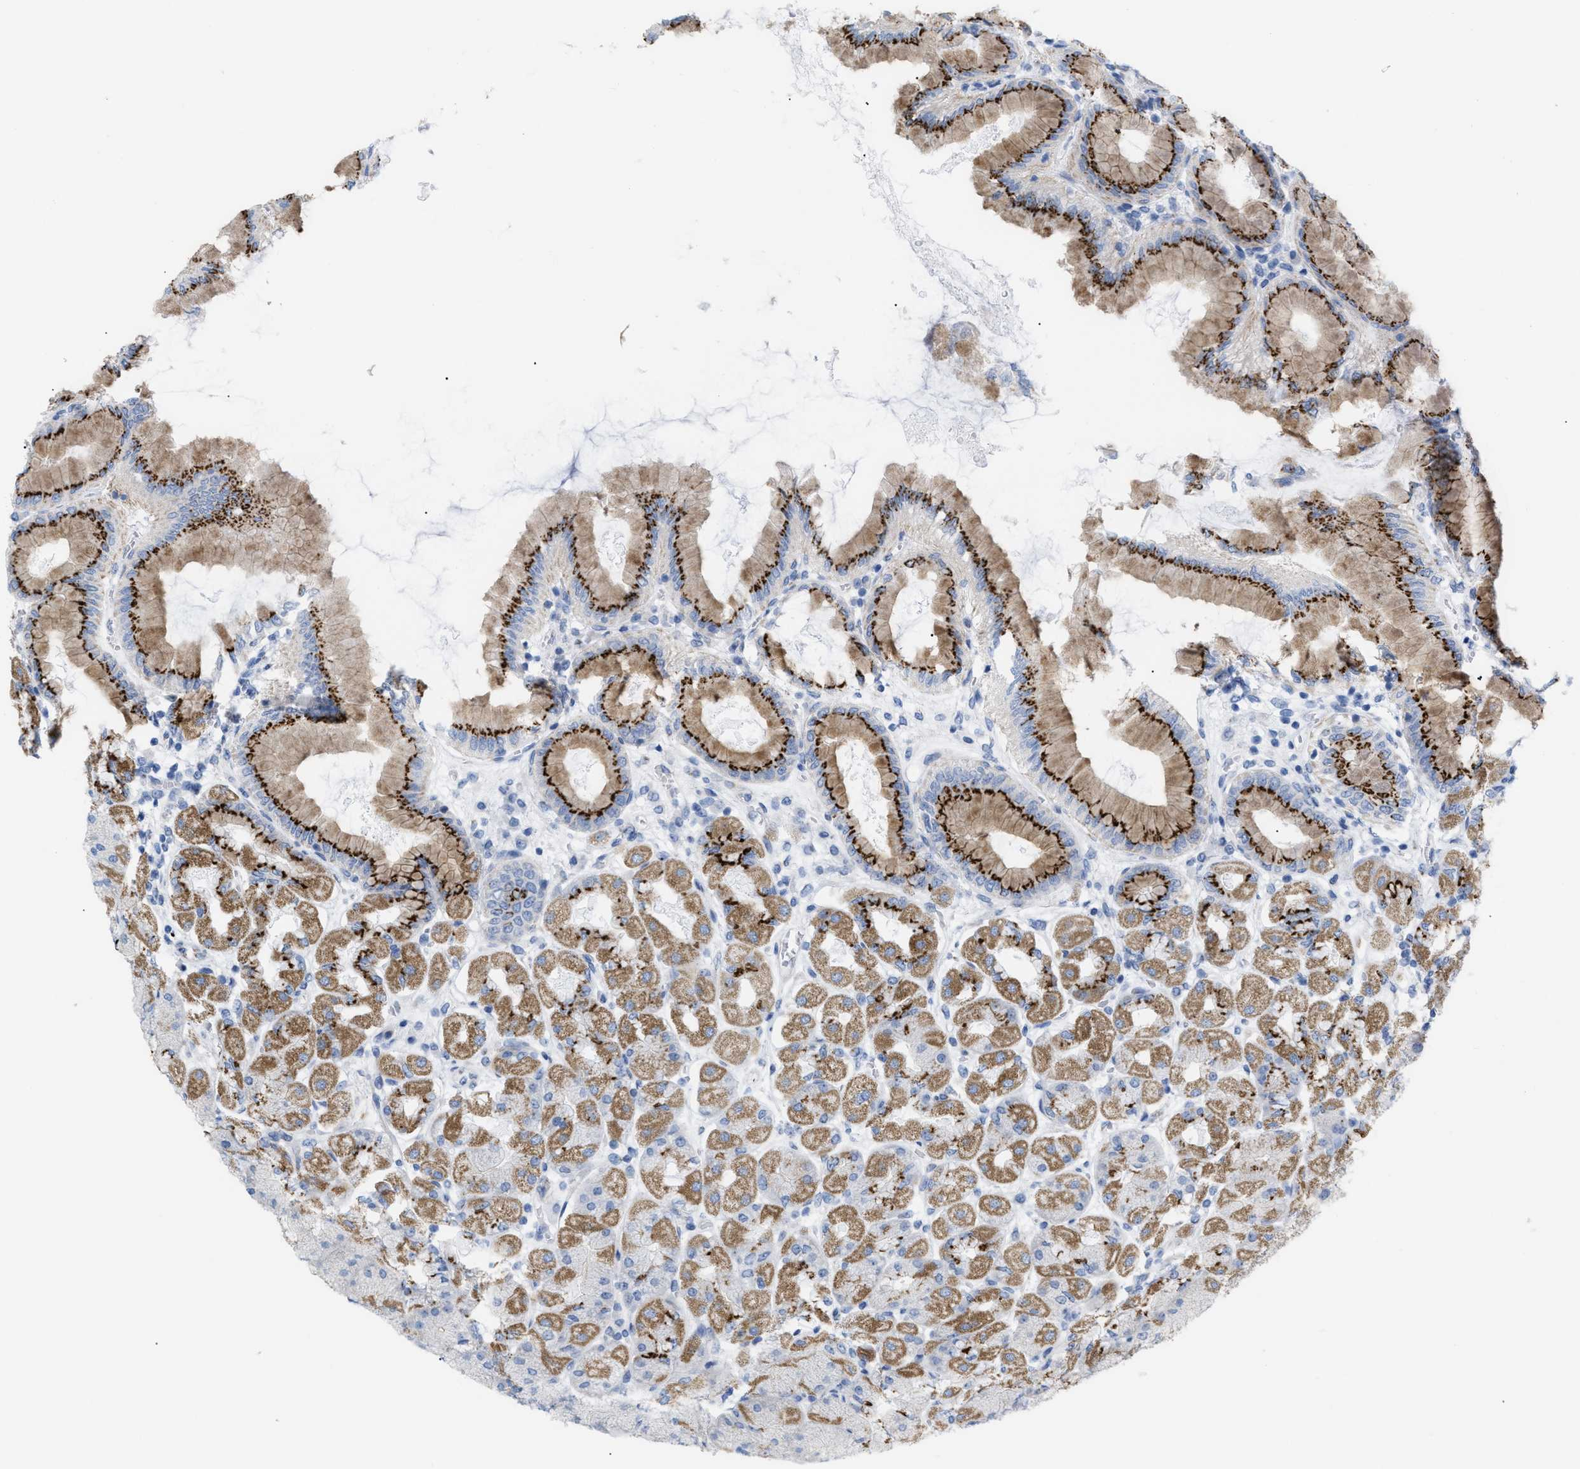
{"staining": {"intensity": "strong", "quantity": "25%-75%", "location": "cytoplasmic/membranous"}, "tissue": "stomach", "cell_type": "Glandular cells", "image_type": "normal", "snomed": [{"axis": "morphology", "description": "Normal tissue, NOS"}, {"axis": "topography", "description": "Stomach, upper"}], "caption": "Brown immunohistochemical staining in unremarkable stomach shows strong cytoplasmic/membranous staining in approximately 25%-75% of glandular cells. (DAB = brown stain, brightfield microscopy at high magnification).", "gene": "TMEM17", "patient": {"sex": "female", "age": 56}}